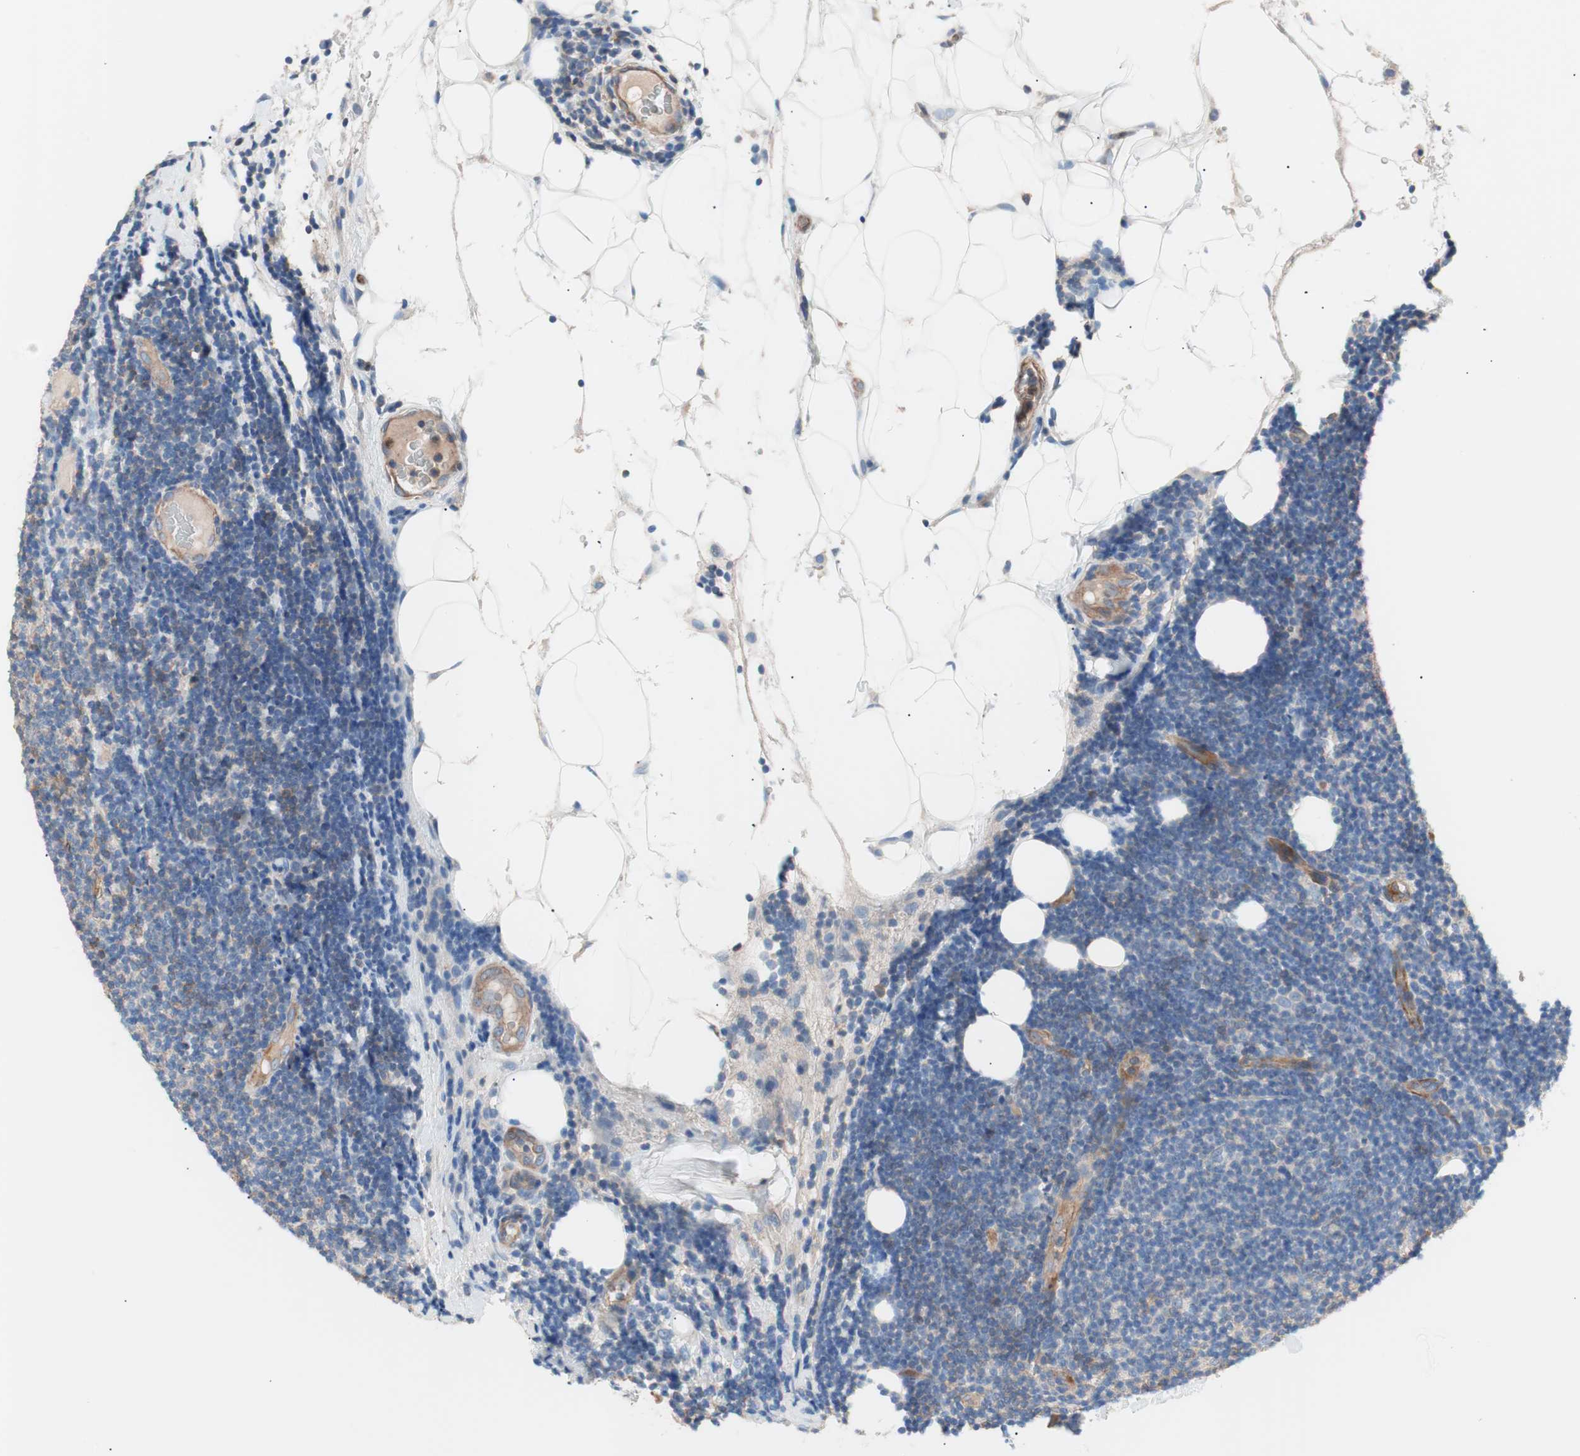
{"staining": {"intensity": "weak", "quantity": "<25%", "location": "cytoplasmic/membranous"}, "tissue": "lymphoma", "cell_type": "Tumor cells", "image_type": "cancer", "snomed": [{"axis": "morphology", "description": "Malignant lymphoma, non-Hodgkin's type, Low grade"}, {"axis": "topography", "description": "Lymph node"}], "caption": "Immunohistochemistry (IHC) histopathology image of neoplastic tissue: malignant lymphoma, non-Hodgkin's type (low-grade) stained with DAB (3,3'-diaminobenzidine) exhibits no significant protein positivity in tumor cells. Nuclei are stained in blue.", "gene": "GPR160", "patient": {"sex": "male", "age": 83}}